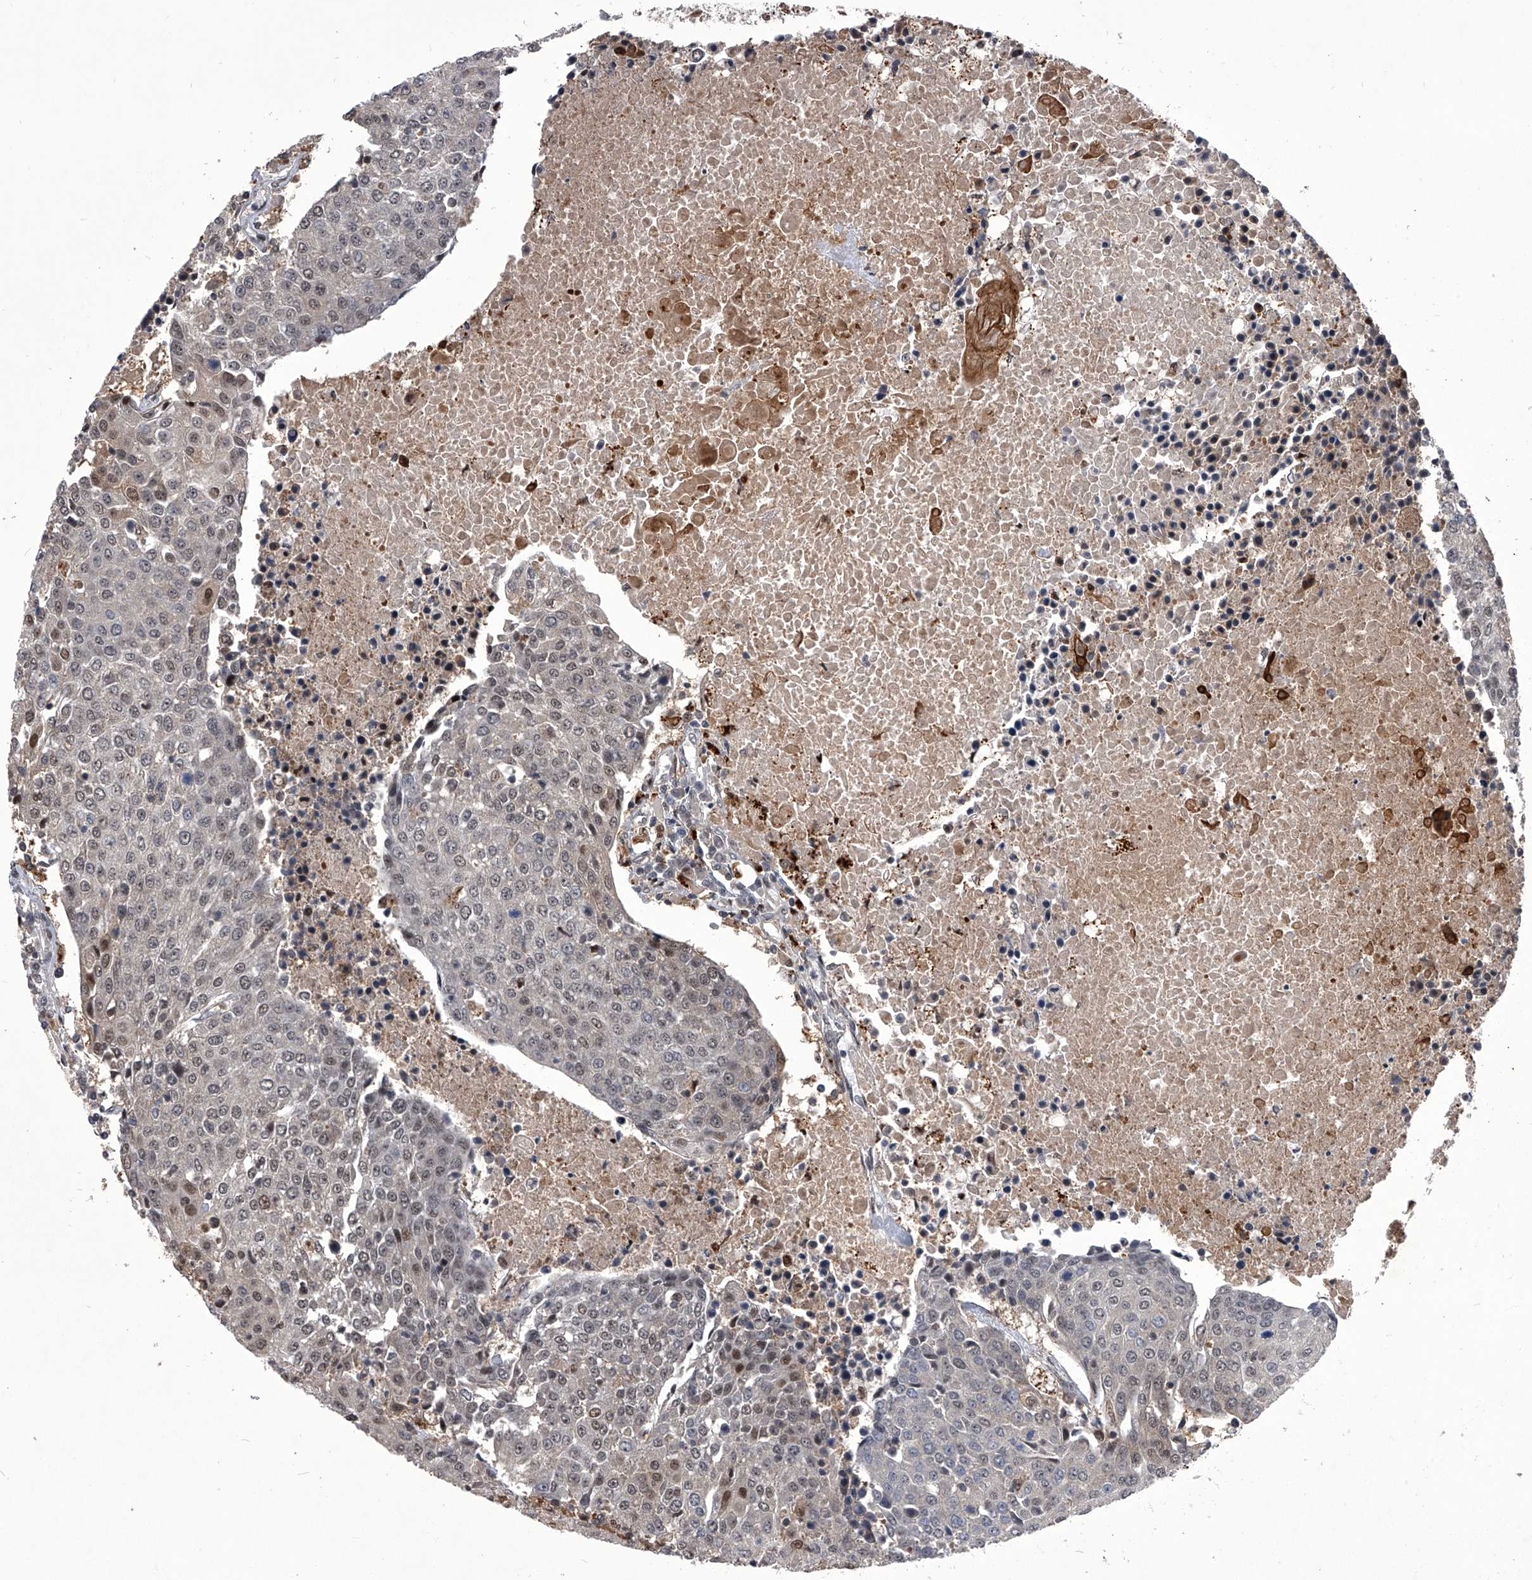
{"staining": {"intensity": "weak", "quantity": "<25%", "location": "nuclear"}, "tissue": "urothelial cancer", "cell_type": "Tumor cells", "image_type": "cancer", "snomed": [{"axis": "morphology", "description": "Urothelial carcinoma, High grade"}, {"axis": "topography", "description": "Urinary bladder"}], "caption": "Urothelial cancer was stained to show a protein in brown. There is no significant positivity in tumor cells.", "gene": "CMTR1", "patient": {"sex": "female", "age": 85}}